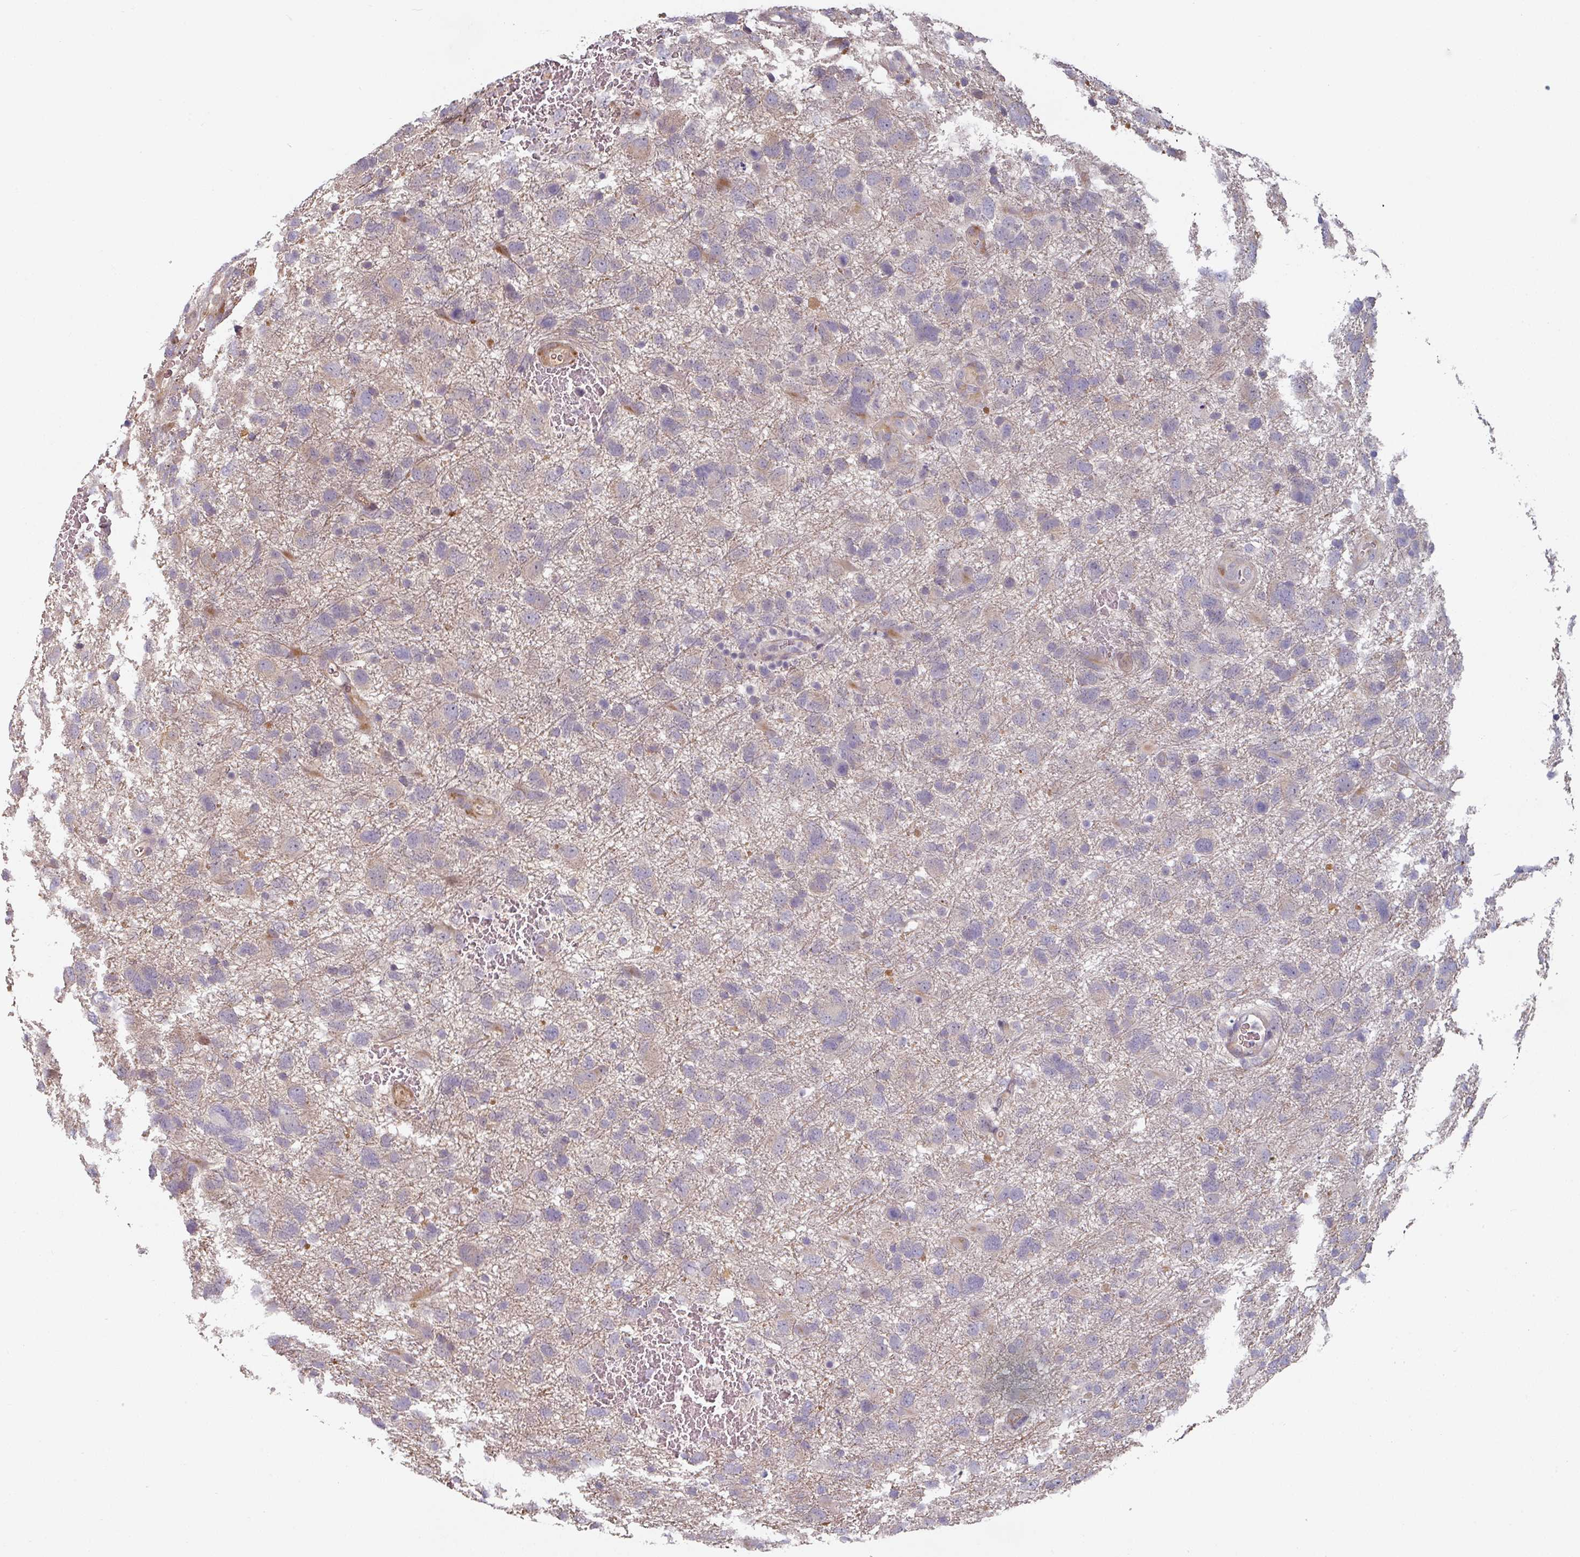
{"staining": {"intensity": "negative", "quantity": "none", "location": "none"}, "tissue": "glioma", "cell_type": "Tumor cells", "image_type": "cancer", "snomed": [{"axis": "morphology", "description": "Glioma, malignant, High grade"}, {"axis": "topography", "description": "Brain"}], "caption": "Malignant high-grade glioma stained for a protein using immunohistochemistry demonstrates no expression tumor cells.", "gene": "CEP78", "patient": {"sex": "male", "age": 61}}